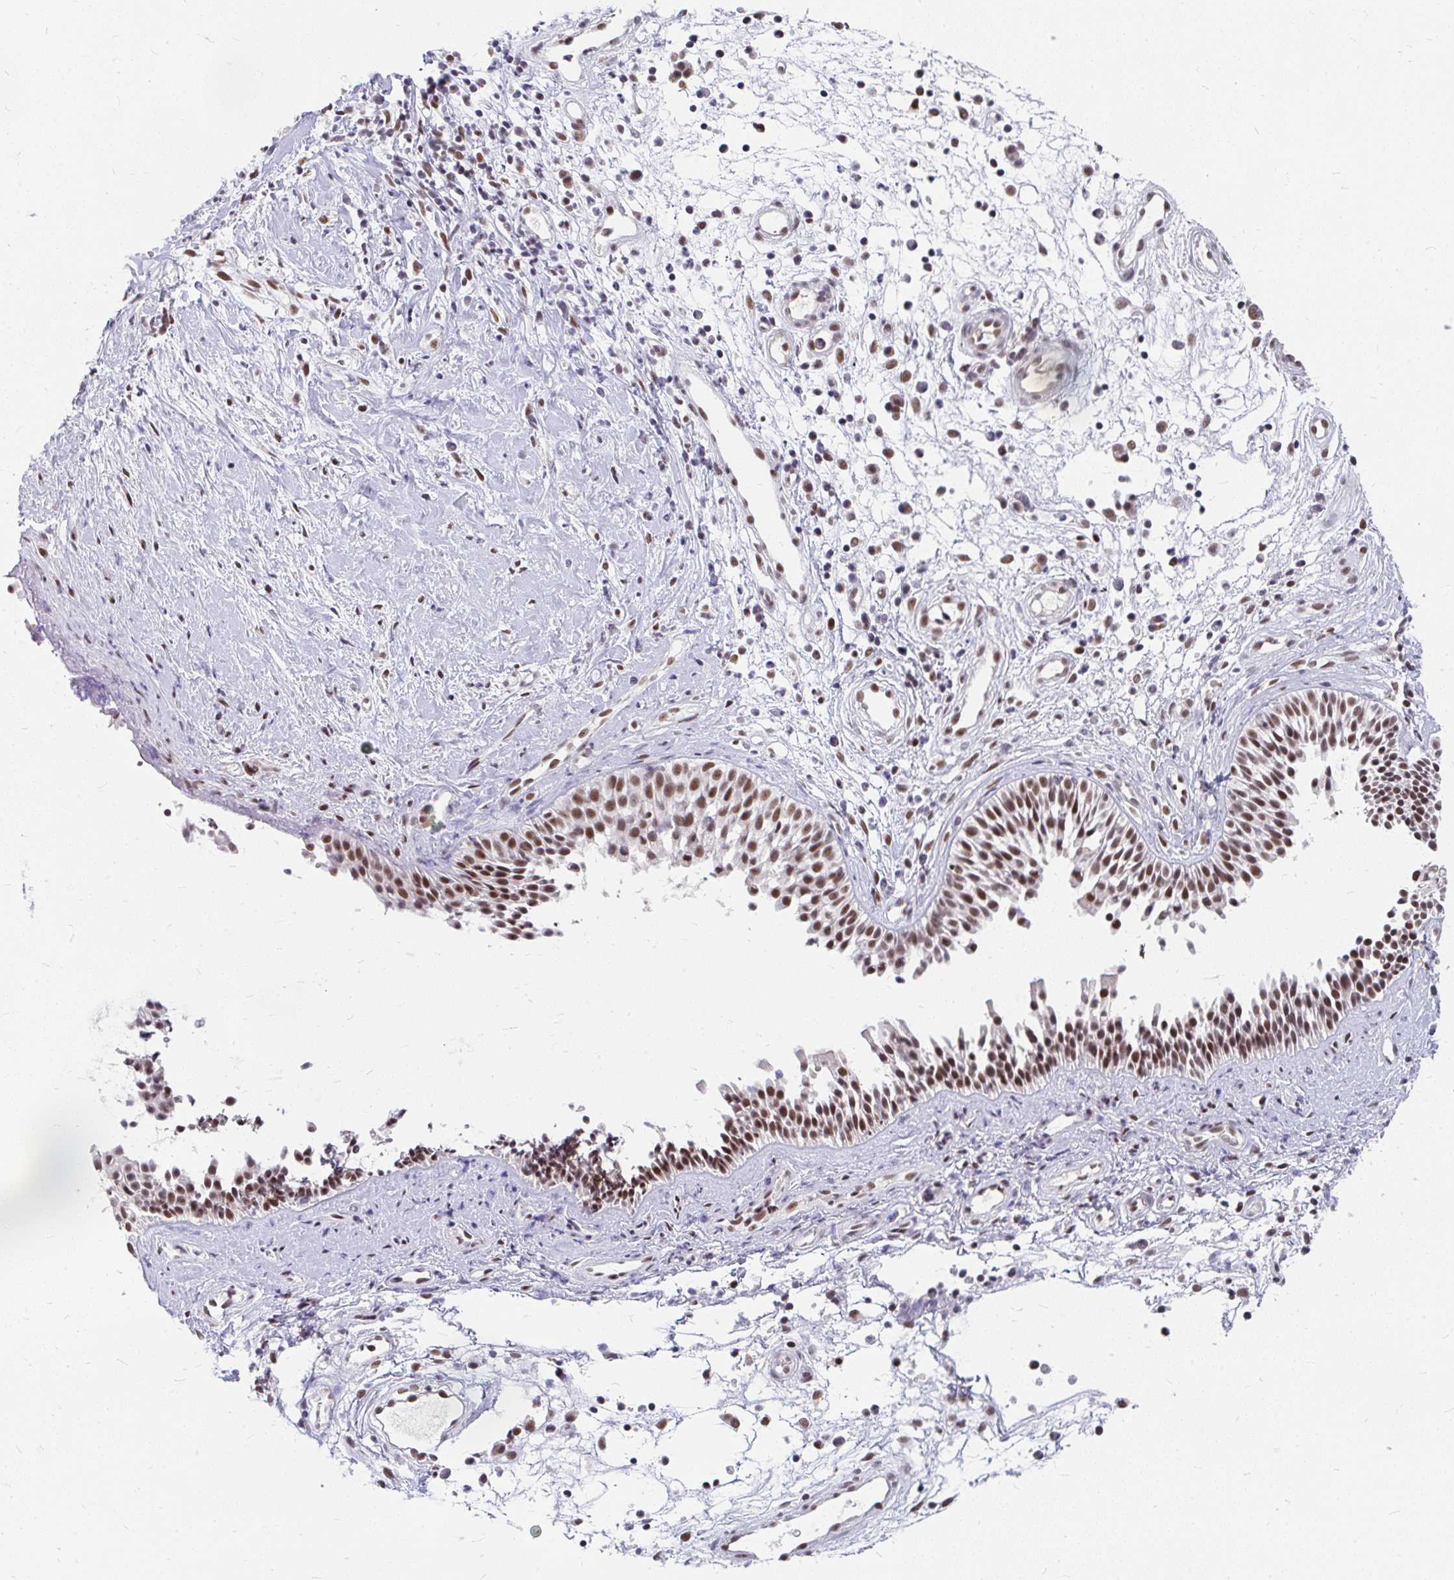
{"staining": {"intensity": "strong", "quantity": ">75%", "location": "nuclear"}, "tissue": "nasopharynx", "cell_type": "Respiratory epithelial cells", "image_type": "normal", "snomed": [{"axis": "morphology", "description": "Normal tissue, NOS"}, {"axis": "topography", "description": "Nasopharynx"}], "caption": "Protein expression analysis of benign nasopharynx demonstrates strong nuclear positivity in approximately >75% of respiratory epithelial cells. Ihc stains the protein of interest in brown and the nuclei are stained blue.", "gene": "GTF2H1", "patient": {"sex": "male", "age": 56}}